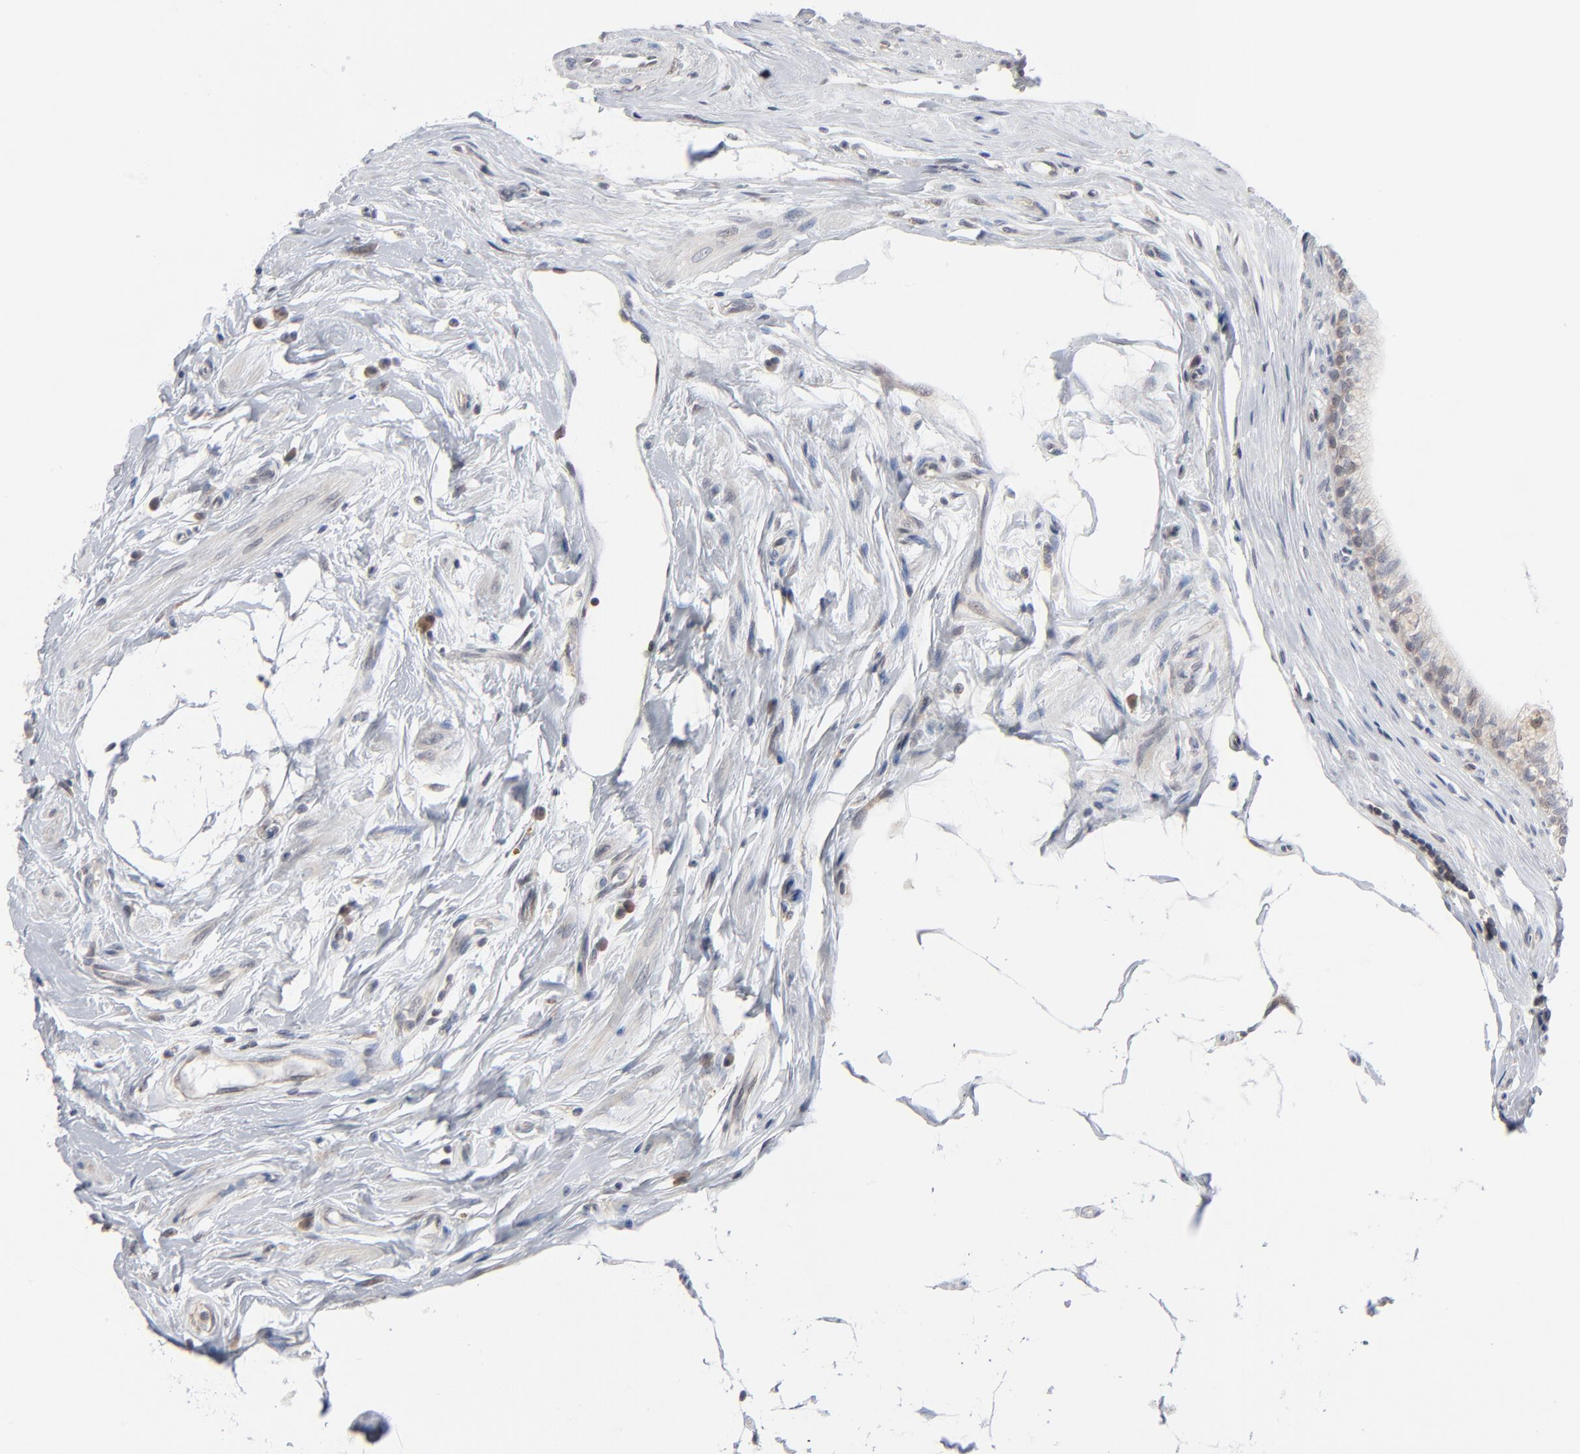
{"staining": {"intensity": "weak", "quantity": ">75%", "location": "cytoplasmic/membranous"}, "tissue": "epididymis", "cell_type": "Glandular cells", "image_type": "normal", "snomed": [{"axis": "morphology", "description": "Normal tissue, NOS"}, {"axis": "morphology", "description": "Inflammation, NOS"}, {"axis": "topography", "description": "Epididymis"}], "caption": "Immunohistochemistry photomicrograph of normal human epididymis stained for a protein (brown), which displays low levels of weak cytoplasmic/membranous expression in approximately >75% of glandular cells.", "gene": "RPS6KB1", "patient": {"sex": "male", "age": 84}}